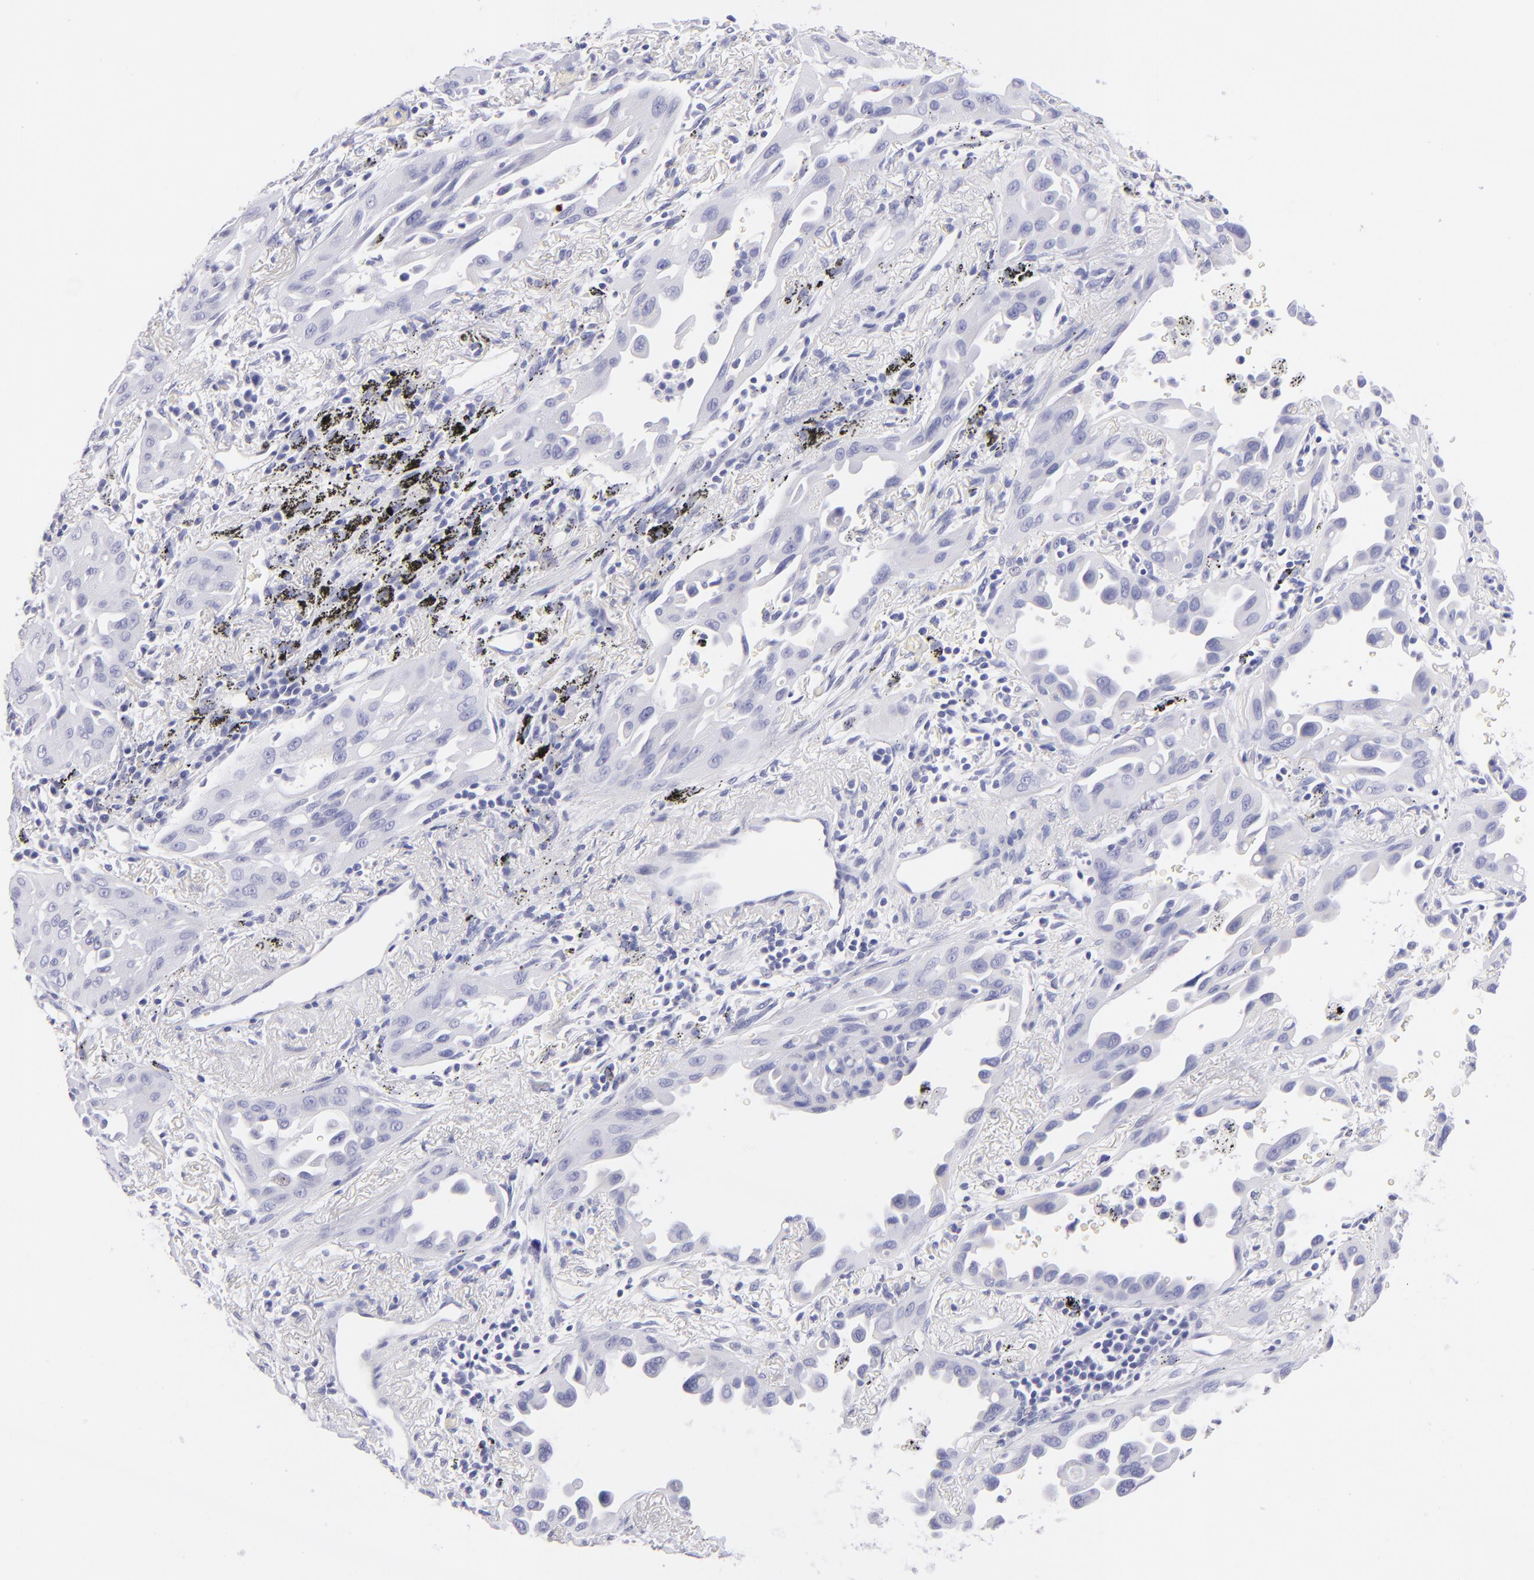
{"staining": {"intensity": "negative", "quantity": "none", "location": "none"}, "tissue": "lung cancer", "cell_type": "Tumor cells", "image_type": "cancer", "snomed": [{"axis": "morphology", "description": "Adenocarcinoma, NOS"}, {"axis": "topography", "description": "Lung"}], "caption": "Human lung cancer stained for a protein using immunohistochemistry exhibits no positivity in tumor cells.", "gene": "PRPH", "patient": {"sex": "male", "age": 68}}